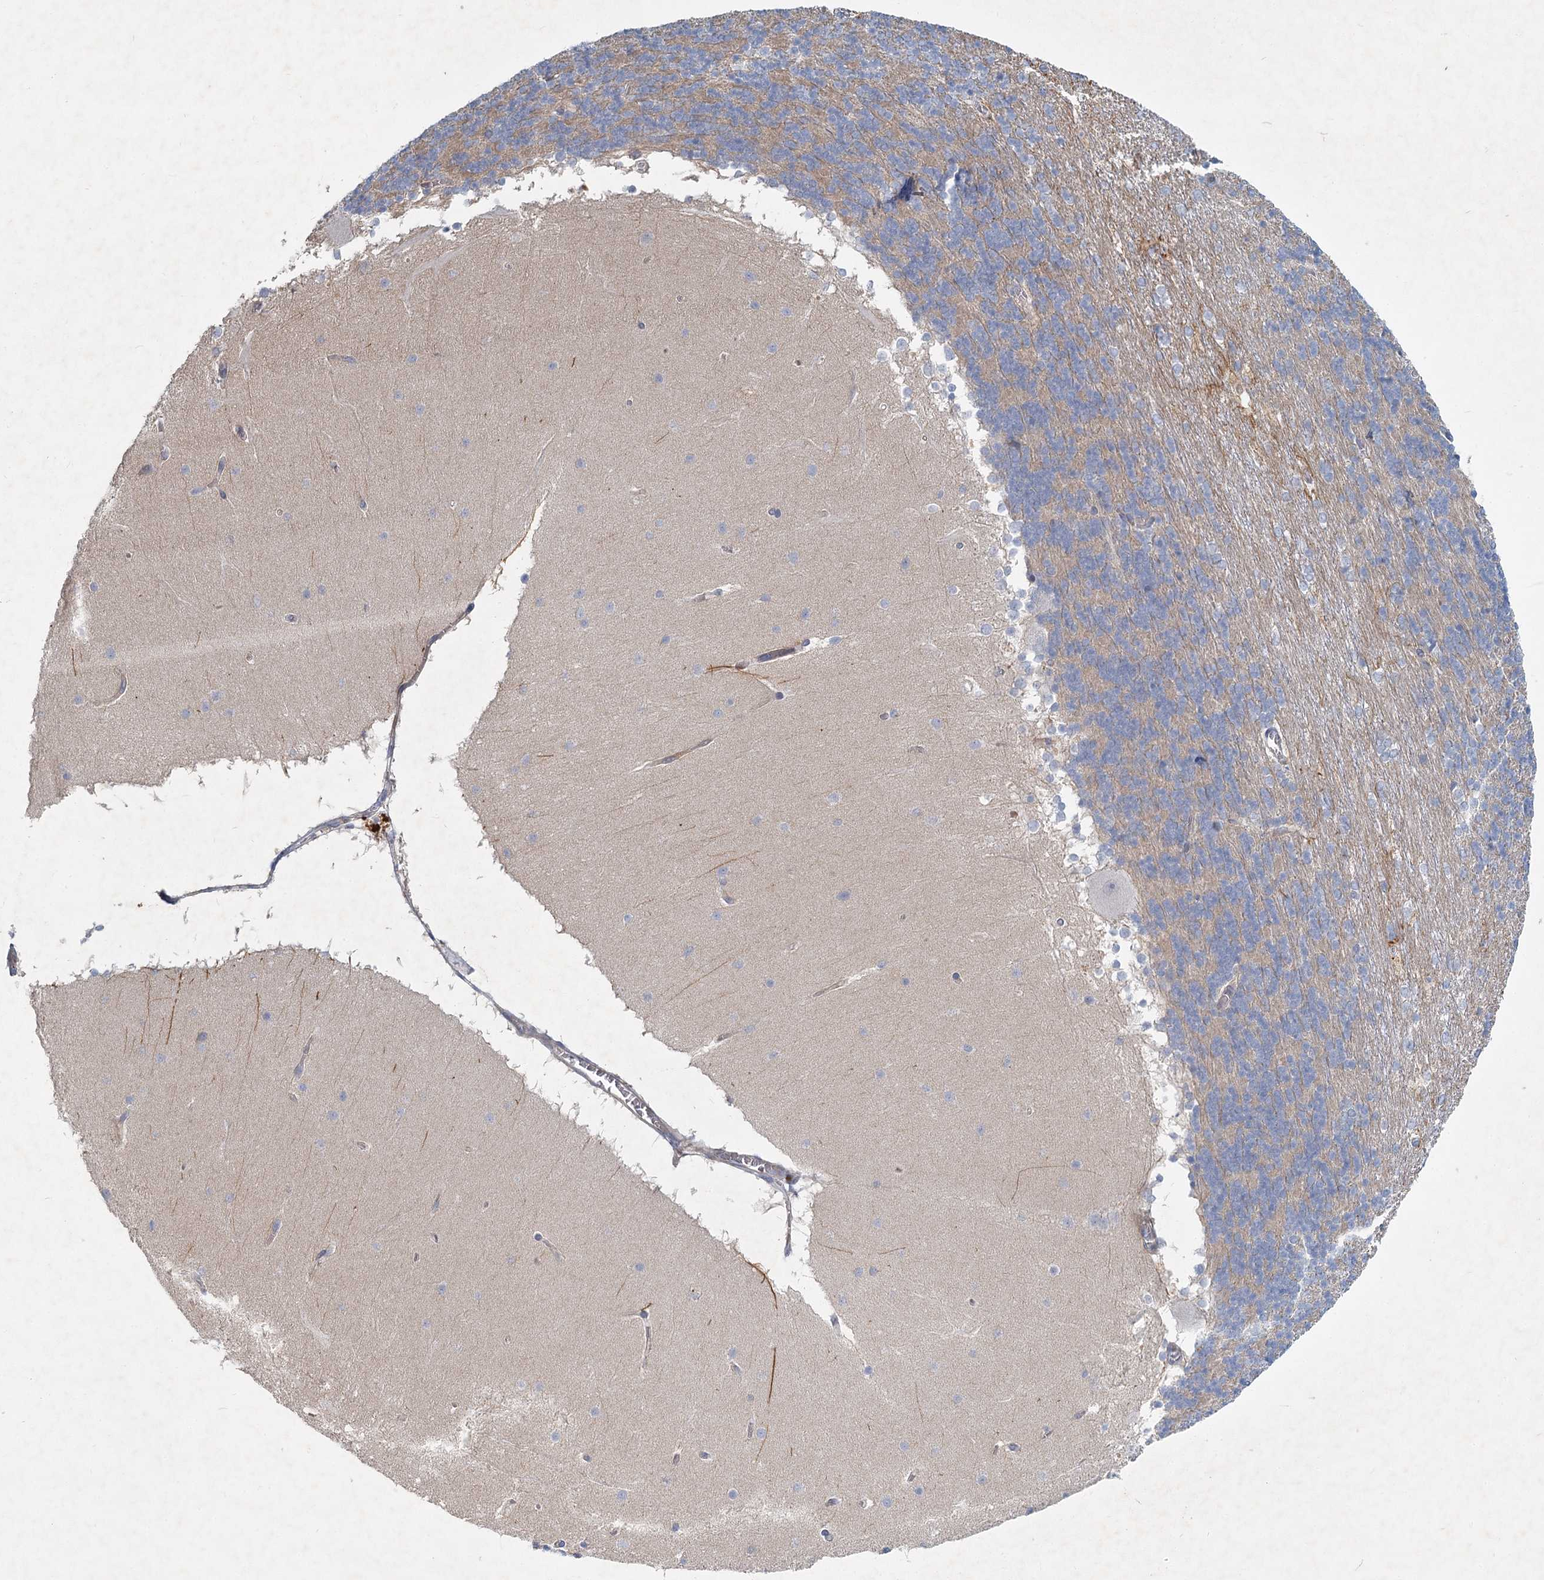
{"staining": {"intensity": "moderate", "quantity": "25%-75%", "location": "cytoplasmic/membranous"}, "tissue": "cerebellum", "cell_type": "Cells in granular layer", "image_type": "normal", "snomed": [{"axis": "morphology", "description": "Normal tissue, NOS"}, {"axis": "topography", "description": "Cerebellum"}], "caption": "IHC image of unremarkable cerebellum: human cerebellum stained using IHC exhibits medium levels of moderate protein expression localized specifically in the cytoplasmic/membranous of cells in granular layer, appearing as a cytoplasmic/membranous brown color.", "gene": "DNMBP", "patient": {"sex": "female", "age": 19}}